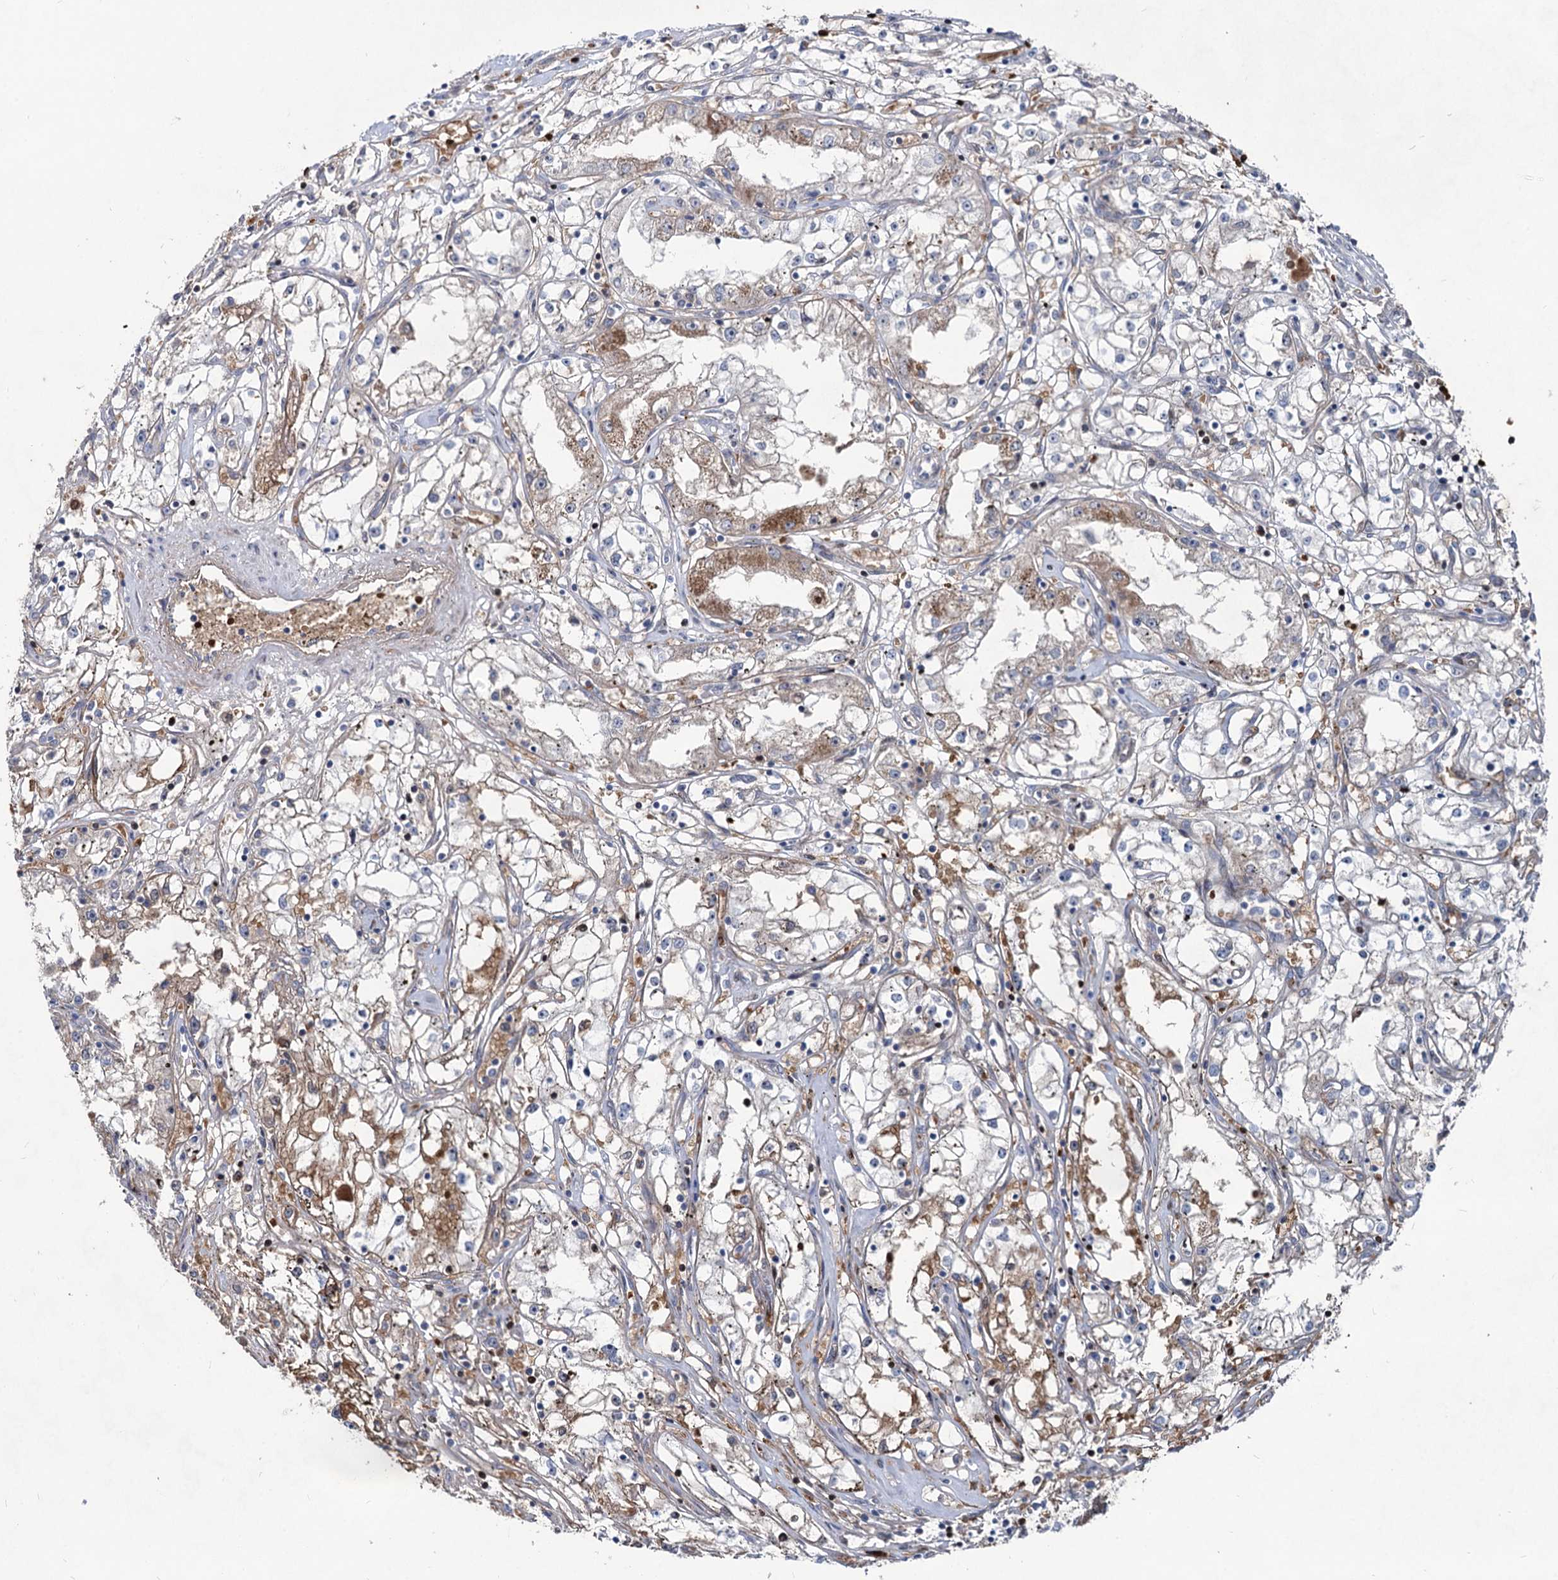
{"staining": {"intensity": "moderate", "quantity": "<25%", "location": "cytoplasmic/membranous"}, "tissue": "renal cancer", "cell_type": "Tumor cells", "image_type": "cancer", "snomed": [{"axis": "morphology", "description": "Adenocarcinoma, NOS"}, {"axis": "topography", "description": "Kidney"}], "caption": "A histopathology image of adenocarcinoma (renal) stained for a protein displays moderate cytoplasmic/membranous brown staining in tumor cells.", "gene": "RNF6", "patient": {"sex": "male", "age": 56}}